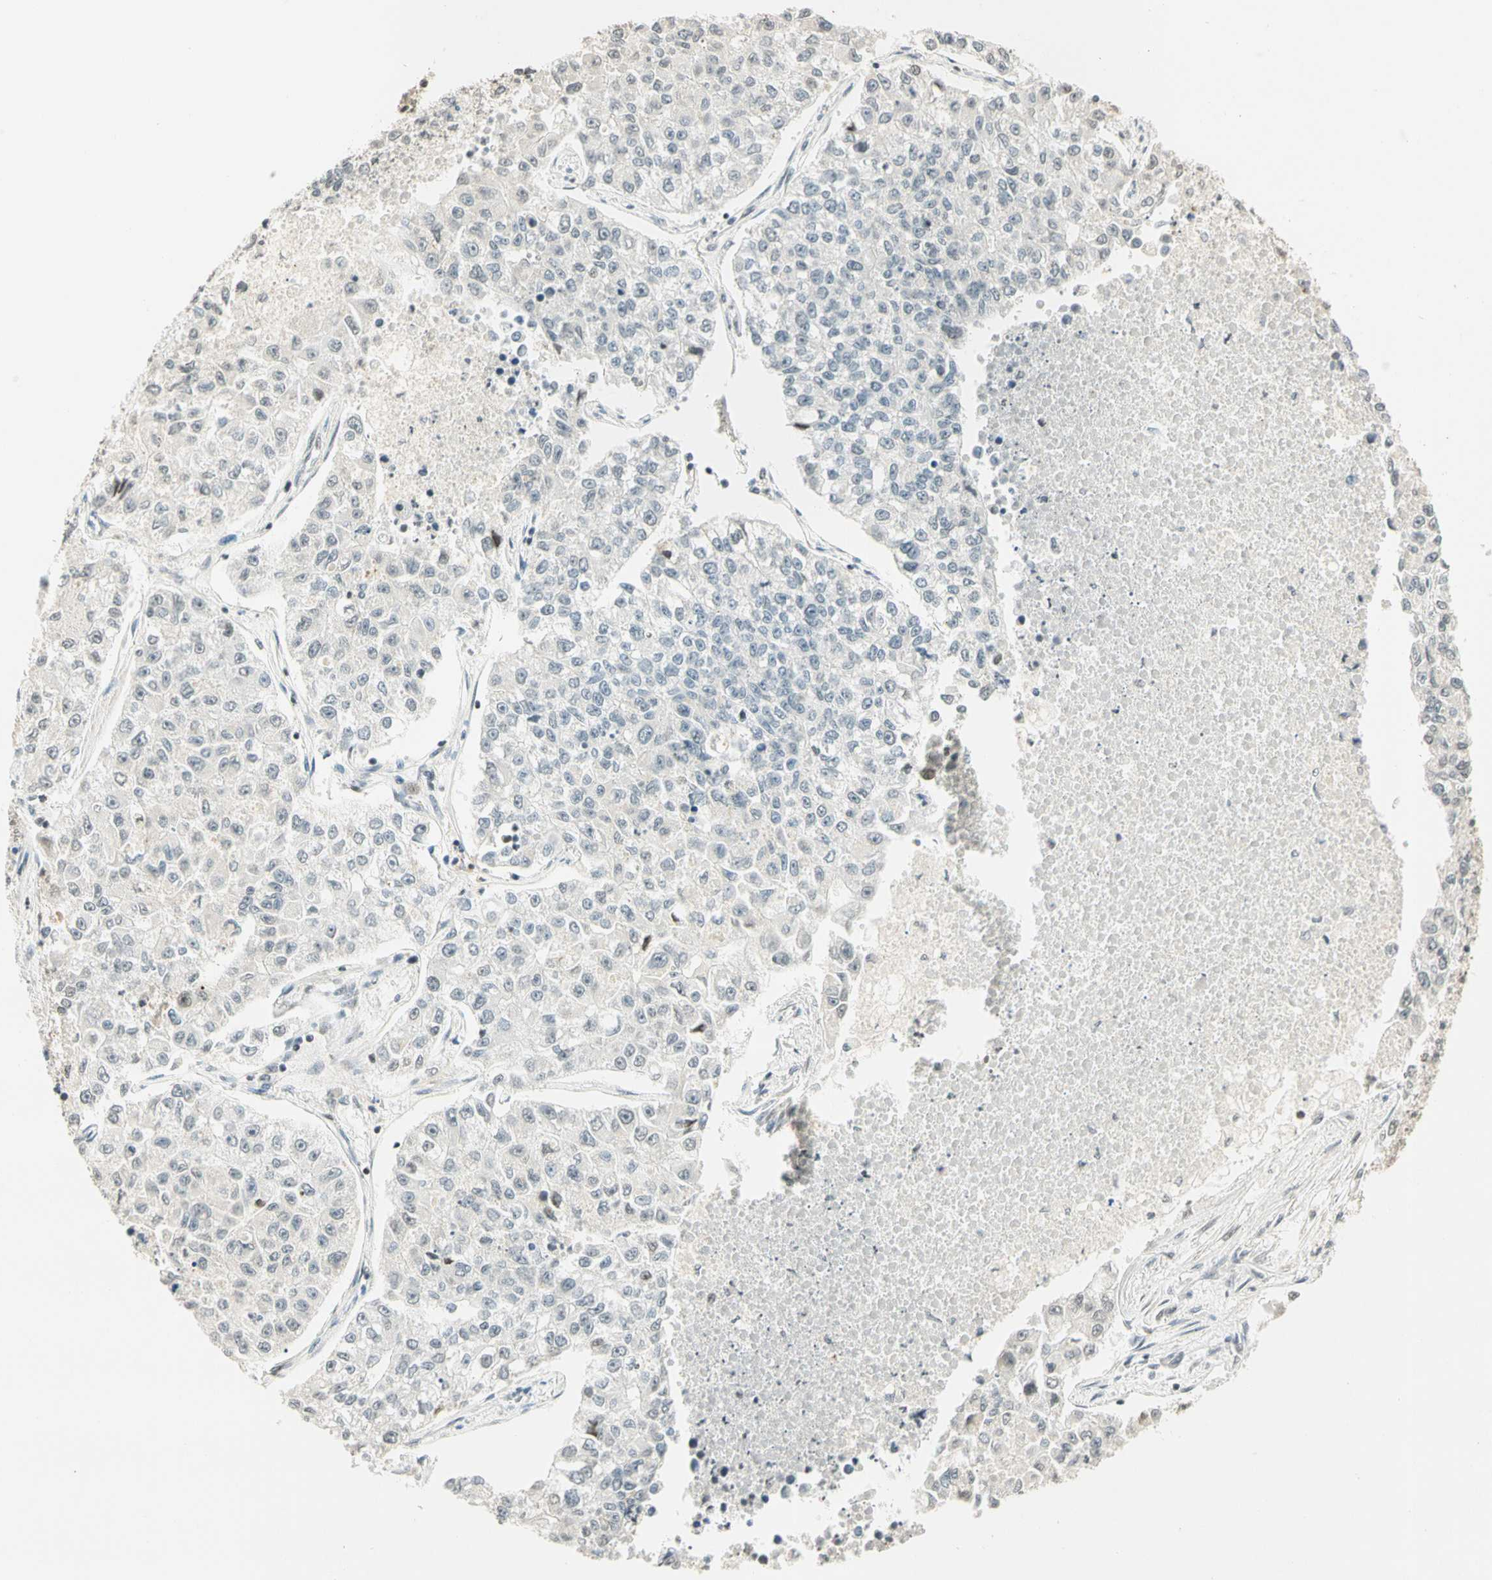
{"staining": {"intensity": "weak", "quantity": "<25%", "location": "nuclear"}, "tissue": "lung cancer", "cell_type": "Tumor cells", "image_type": "cancer", "snomed": [{"axis": "morphology", "description": "Adenocarcinoma, NOS"}, {"axis": "topography", "description": "Lung"}], "caption": "IHC photomicrograph of human lung cancer stained for a protein (brown), which exhibits no staining in tumor cells.", "gene": "SMAD3", "patient": {"sex": "male", "age": 49}}